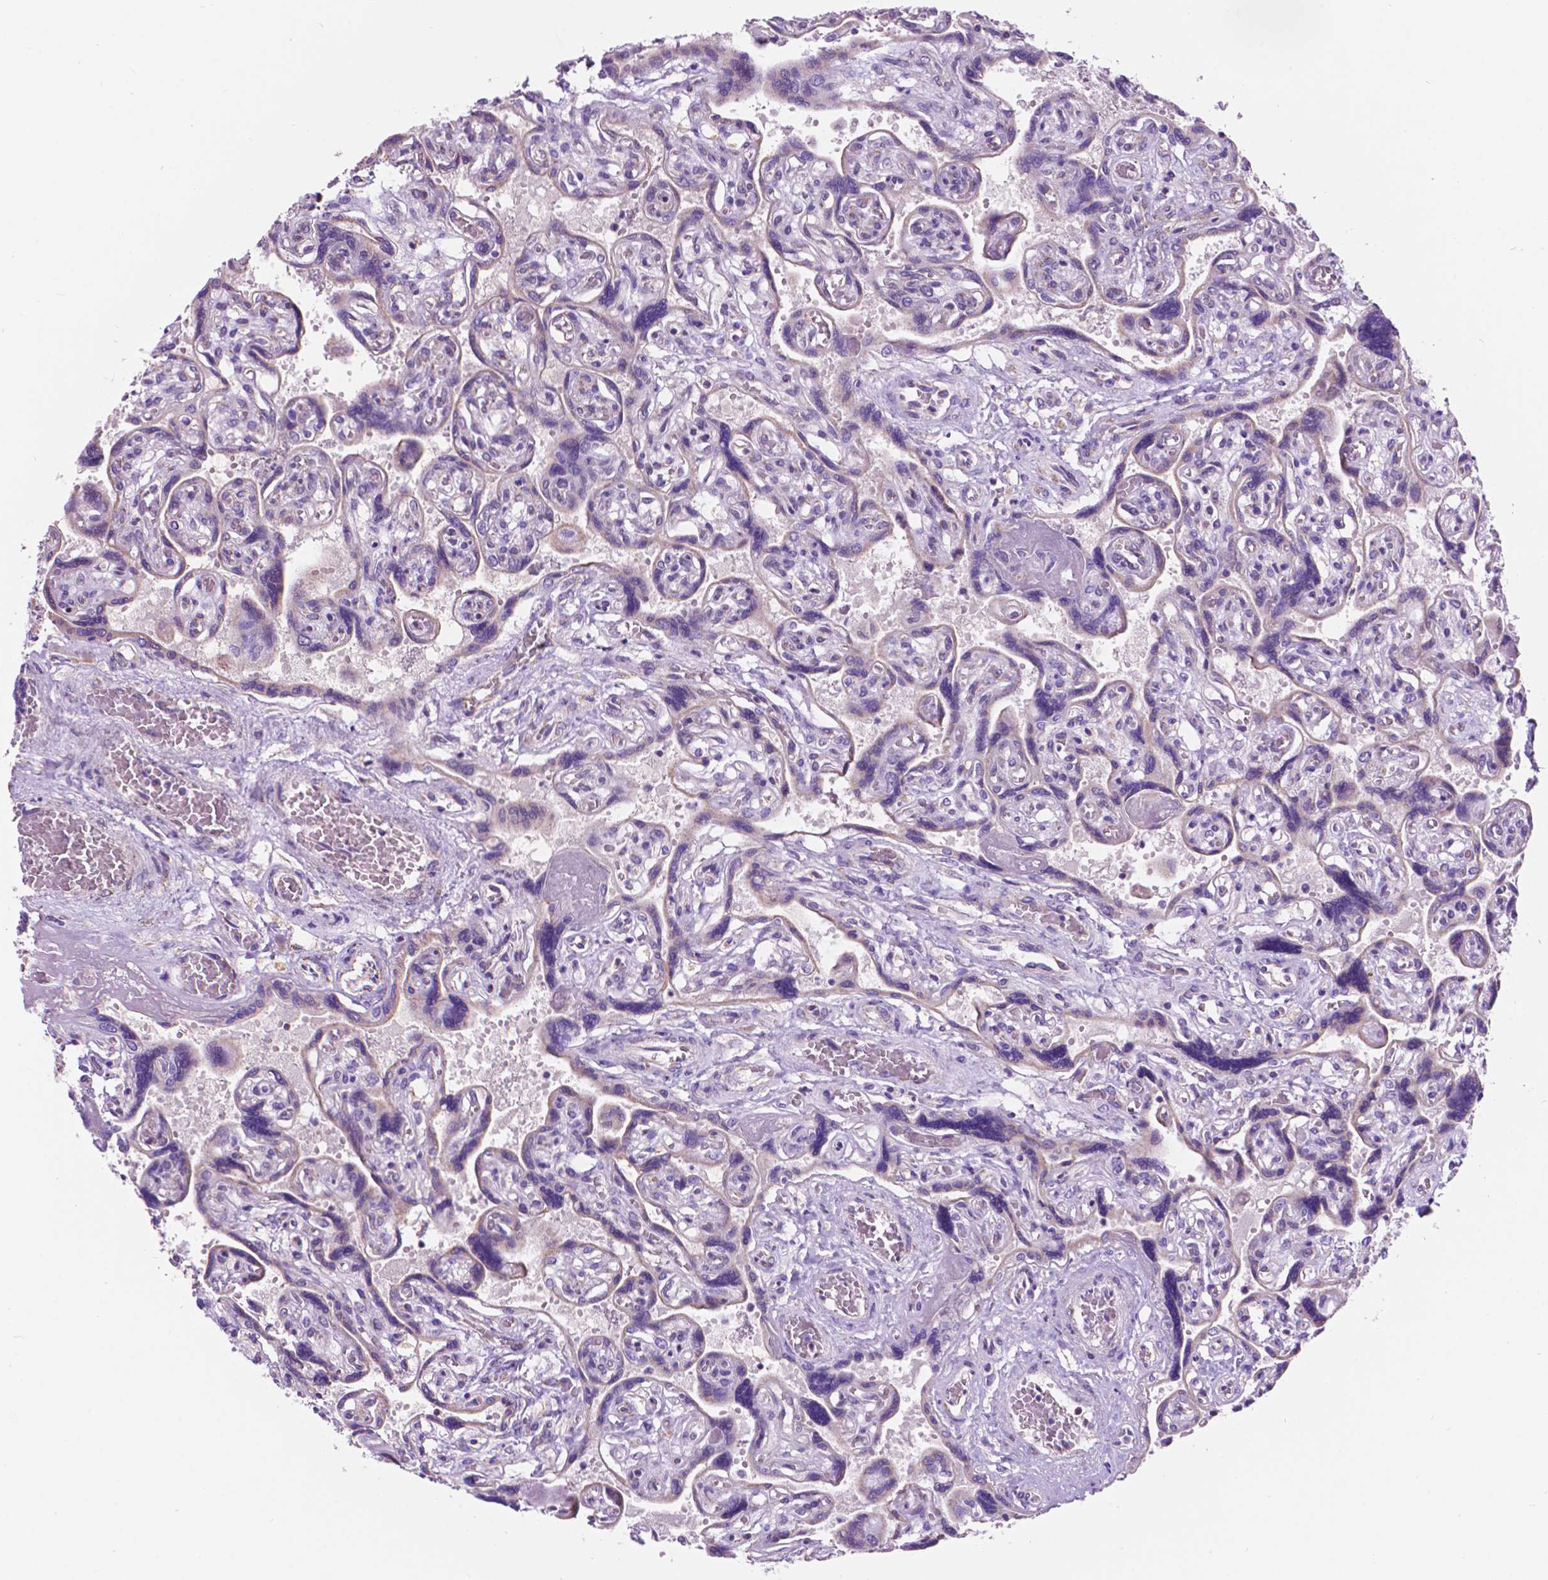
{"staining": {"intensity": "negative", "quantity": "none", "location": "none"}, "tissue": "placenta", "cell_type": "Decidual cells", "image_type": "normal", "snomed": [{"axis": "morphology", "description": "Normal tissue, NOS"}, {"axis": "topography", "description": "Placenta"}], "caption": "High magnification brightfield microscopy of benign placenta stained with DAB (brown) and counterstained with hematoxylin (blue): decidual cells show no significant staining.", "gene": "TRPV5", "patient": {"sex": "female", "age": 32}}